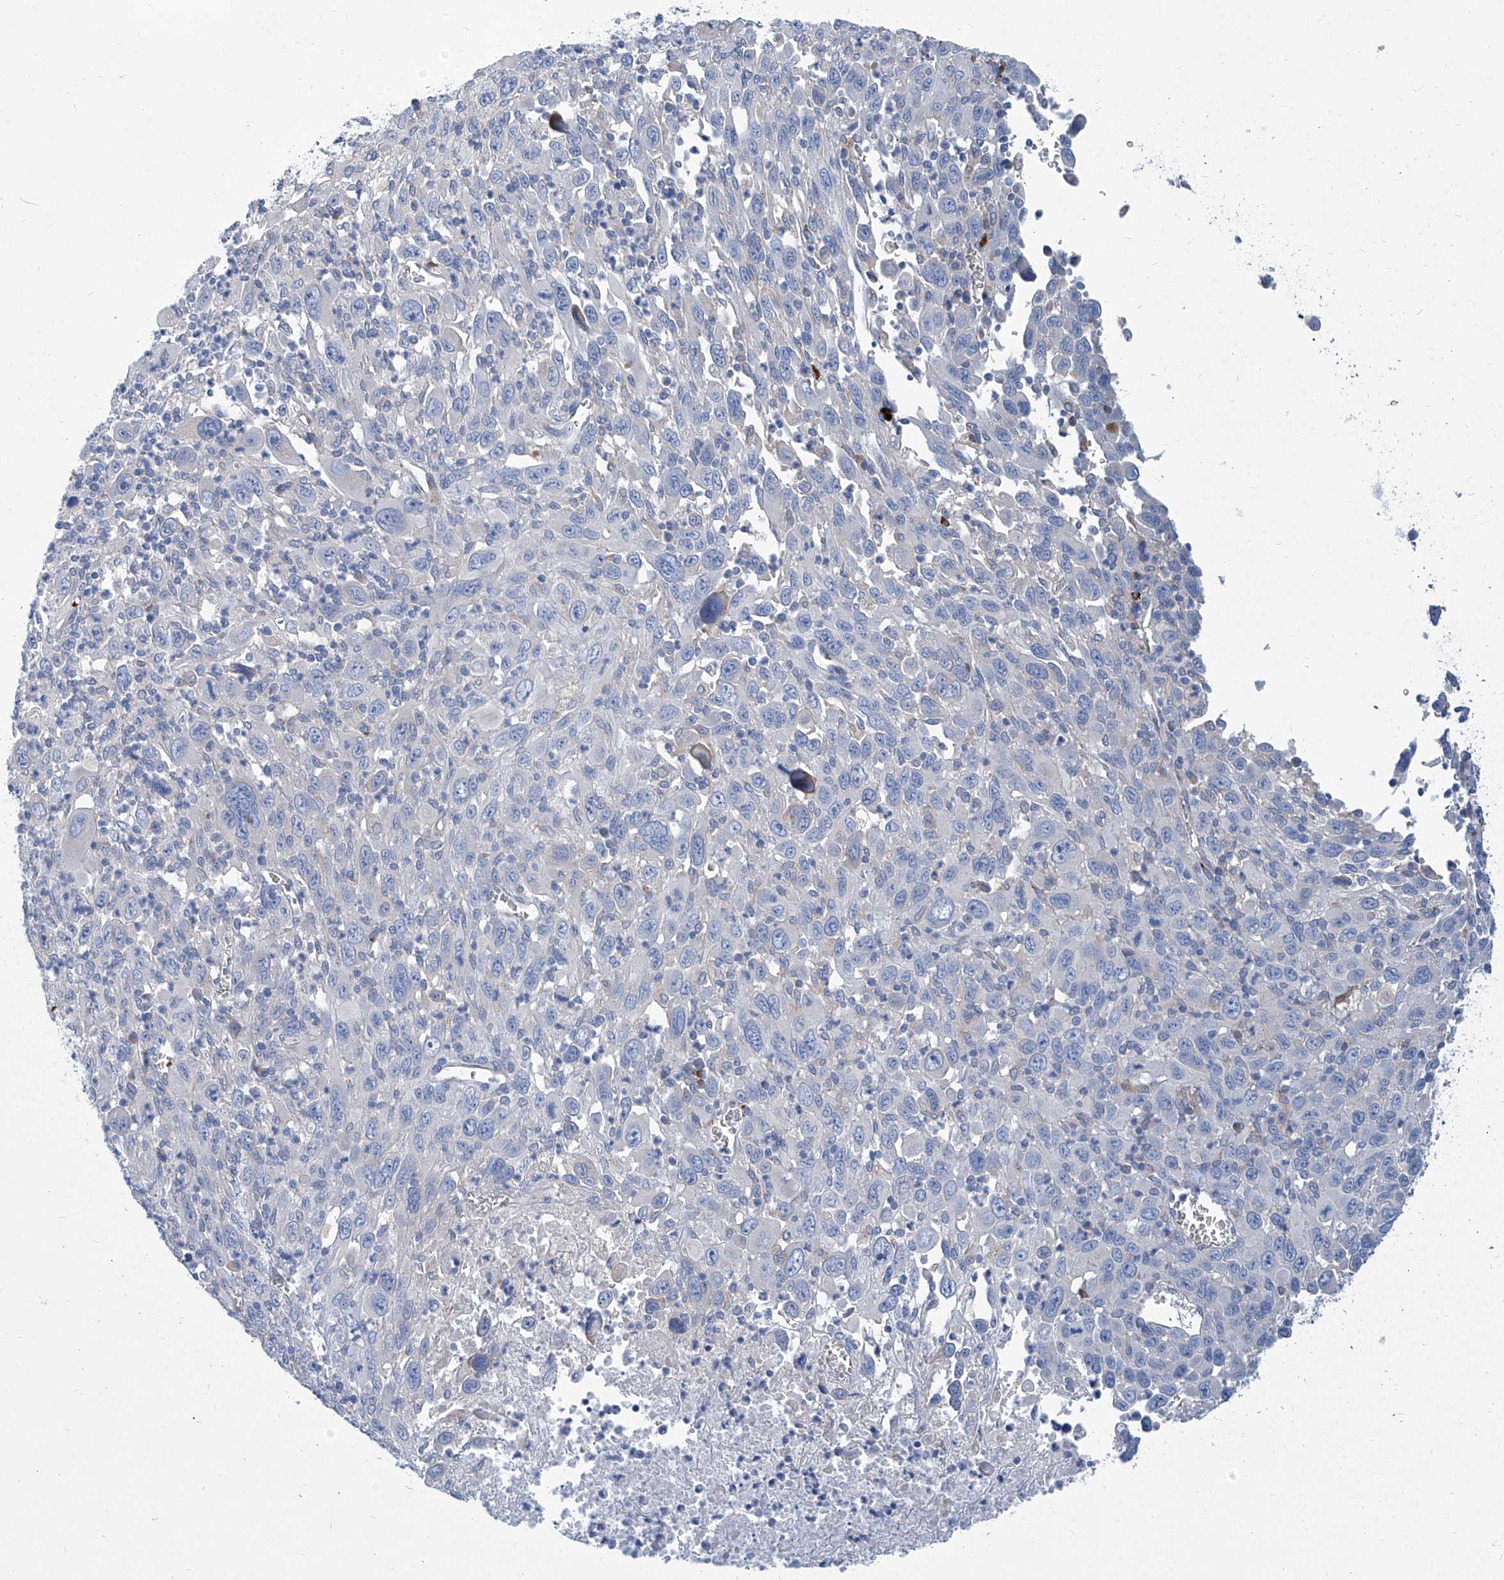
{"staining": {"intensity": "negative", "quantity": "none", "location": "none"}, "tissue": "melanoma", "cell_type": "Tumor cells", "image_type": "cancer", "snomed": [{"axis": "morphology", "description": "Malignant melanoma, Metastatic site"}, {"axis": "topography", "description": "Skin"}], "caption": "Immunohistochemistry (IHC) histopathology image of human malignant melanoma (metastatic site) stained for a protein (brown), which reveals no positivity in tumor cells. Brightfield microscopy of IHC stained with DAB (brown) and hematoxylin (blue), captured at high magnification.", "gene": "FPR2", "patient": {"sex": "female", "age": 56}}